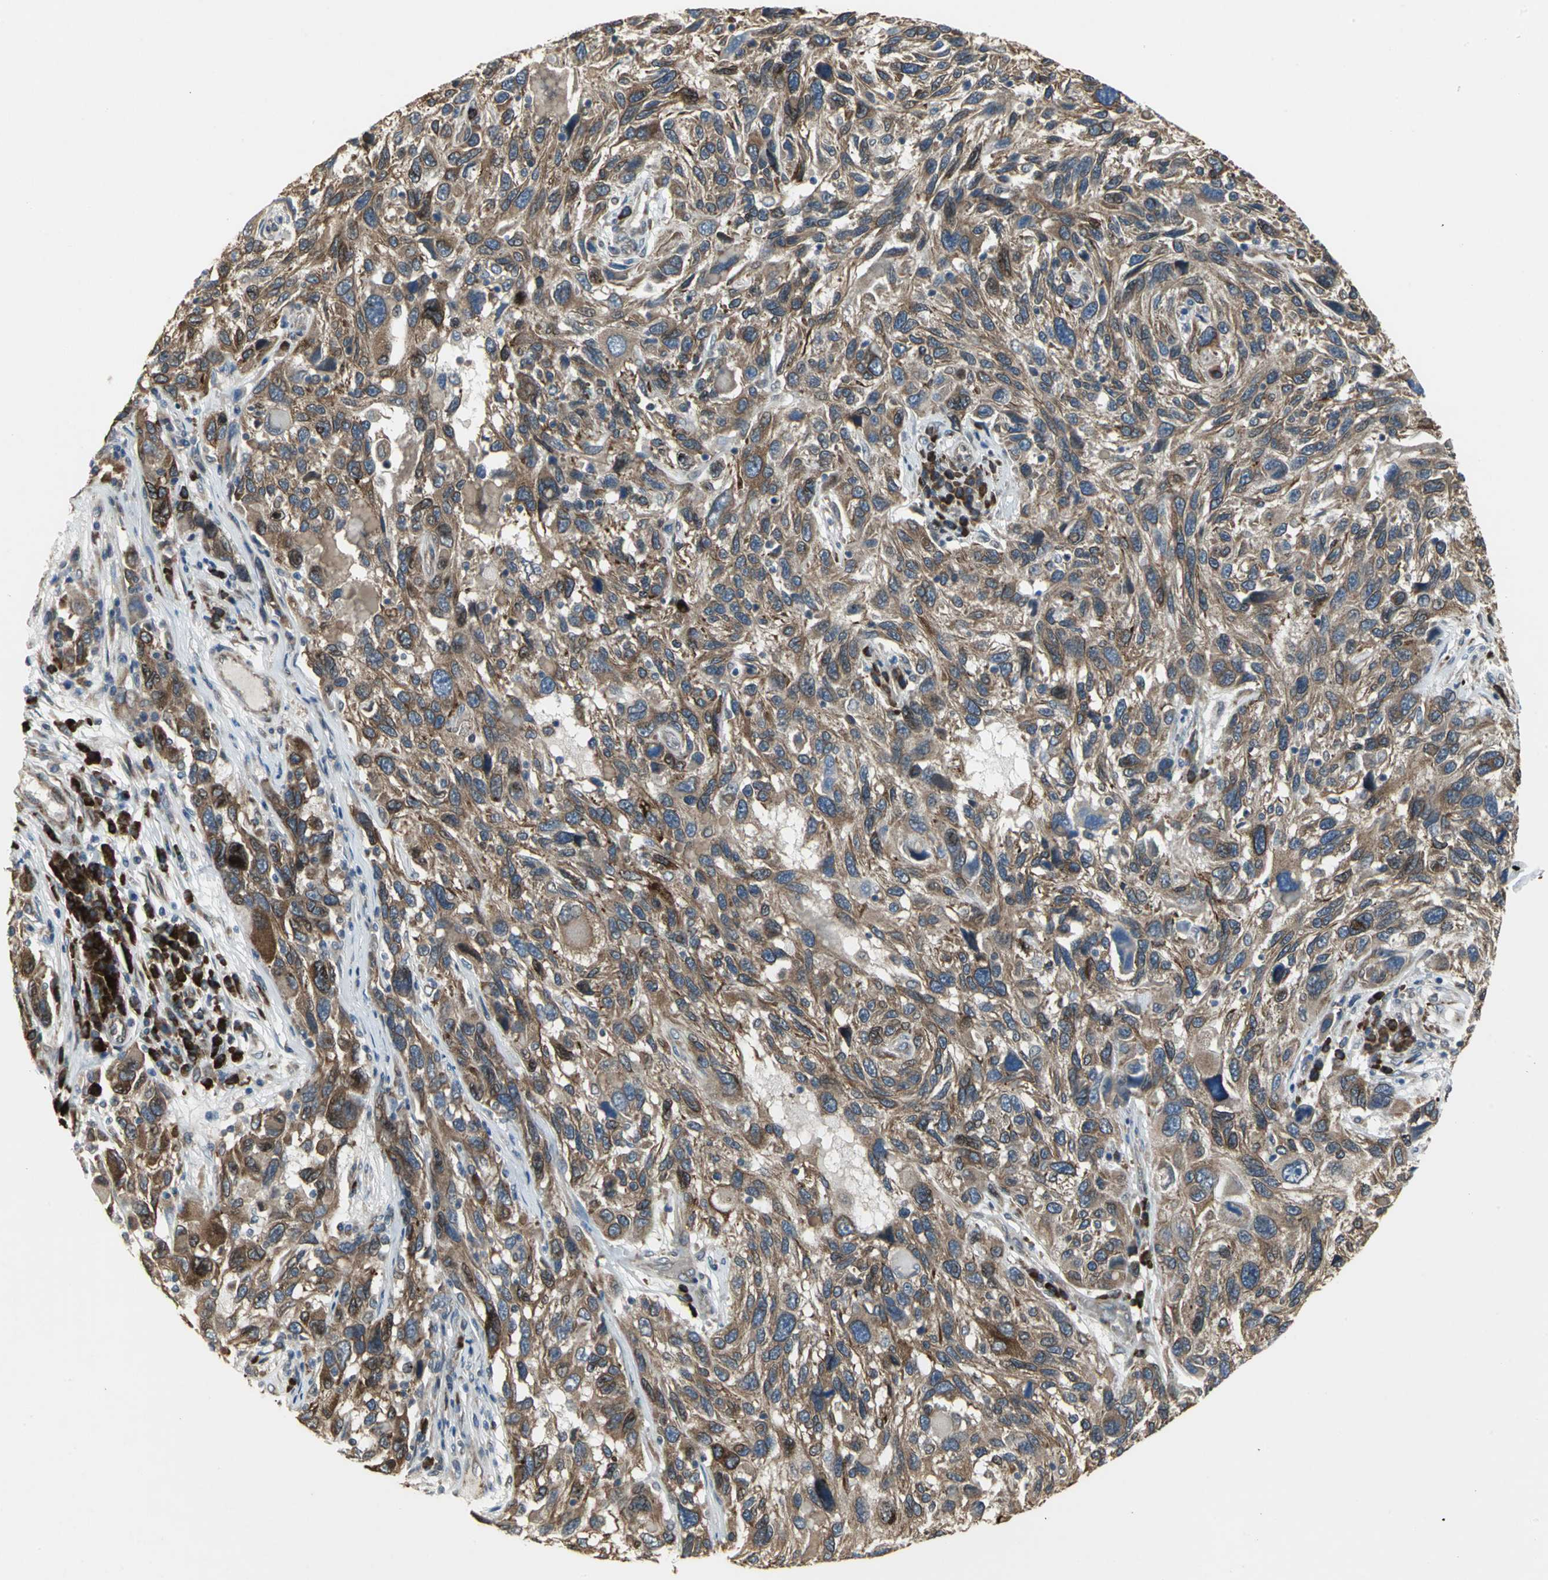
{"staining": {"intensity": "moderate", "quantity": ">75%", "location": "cytoplasmic/membranous"}, "tissue": "melanoma", "cell_type": "Tumor cells", "image_type": "cancer", "snomed": [{"axis": "morphology", "description": "Malignant melanoma, NOS"}, {"axis": "topography", "description": "Skin"}], "caption": "Moderate cytoplasmic/membranous staining is present in about >75% of tumor cells in melanoma. (DAB (3,3'-diaminobenzidine) = brown stain, brightfield microscopy at high magnification).", "gene": "SYVN1", "patient": {"sex": "male", "age": 53}}